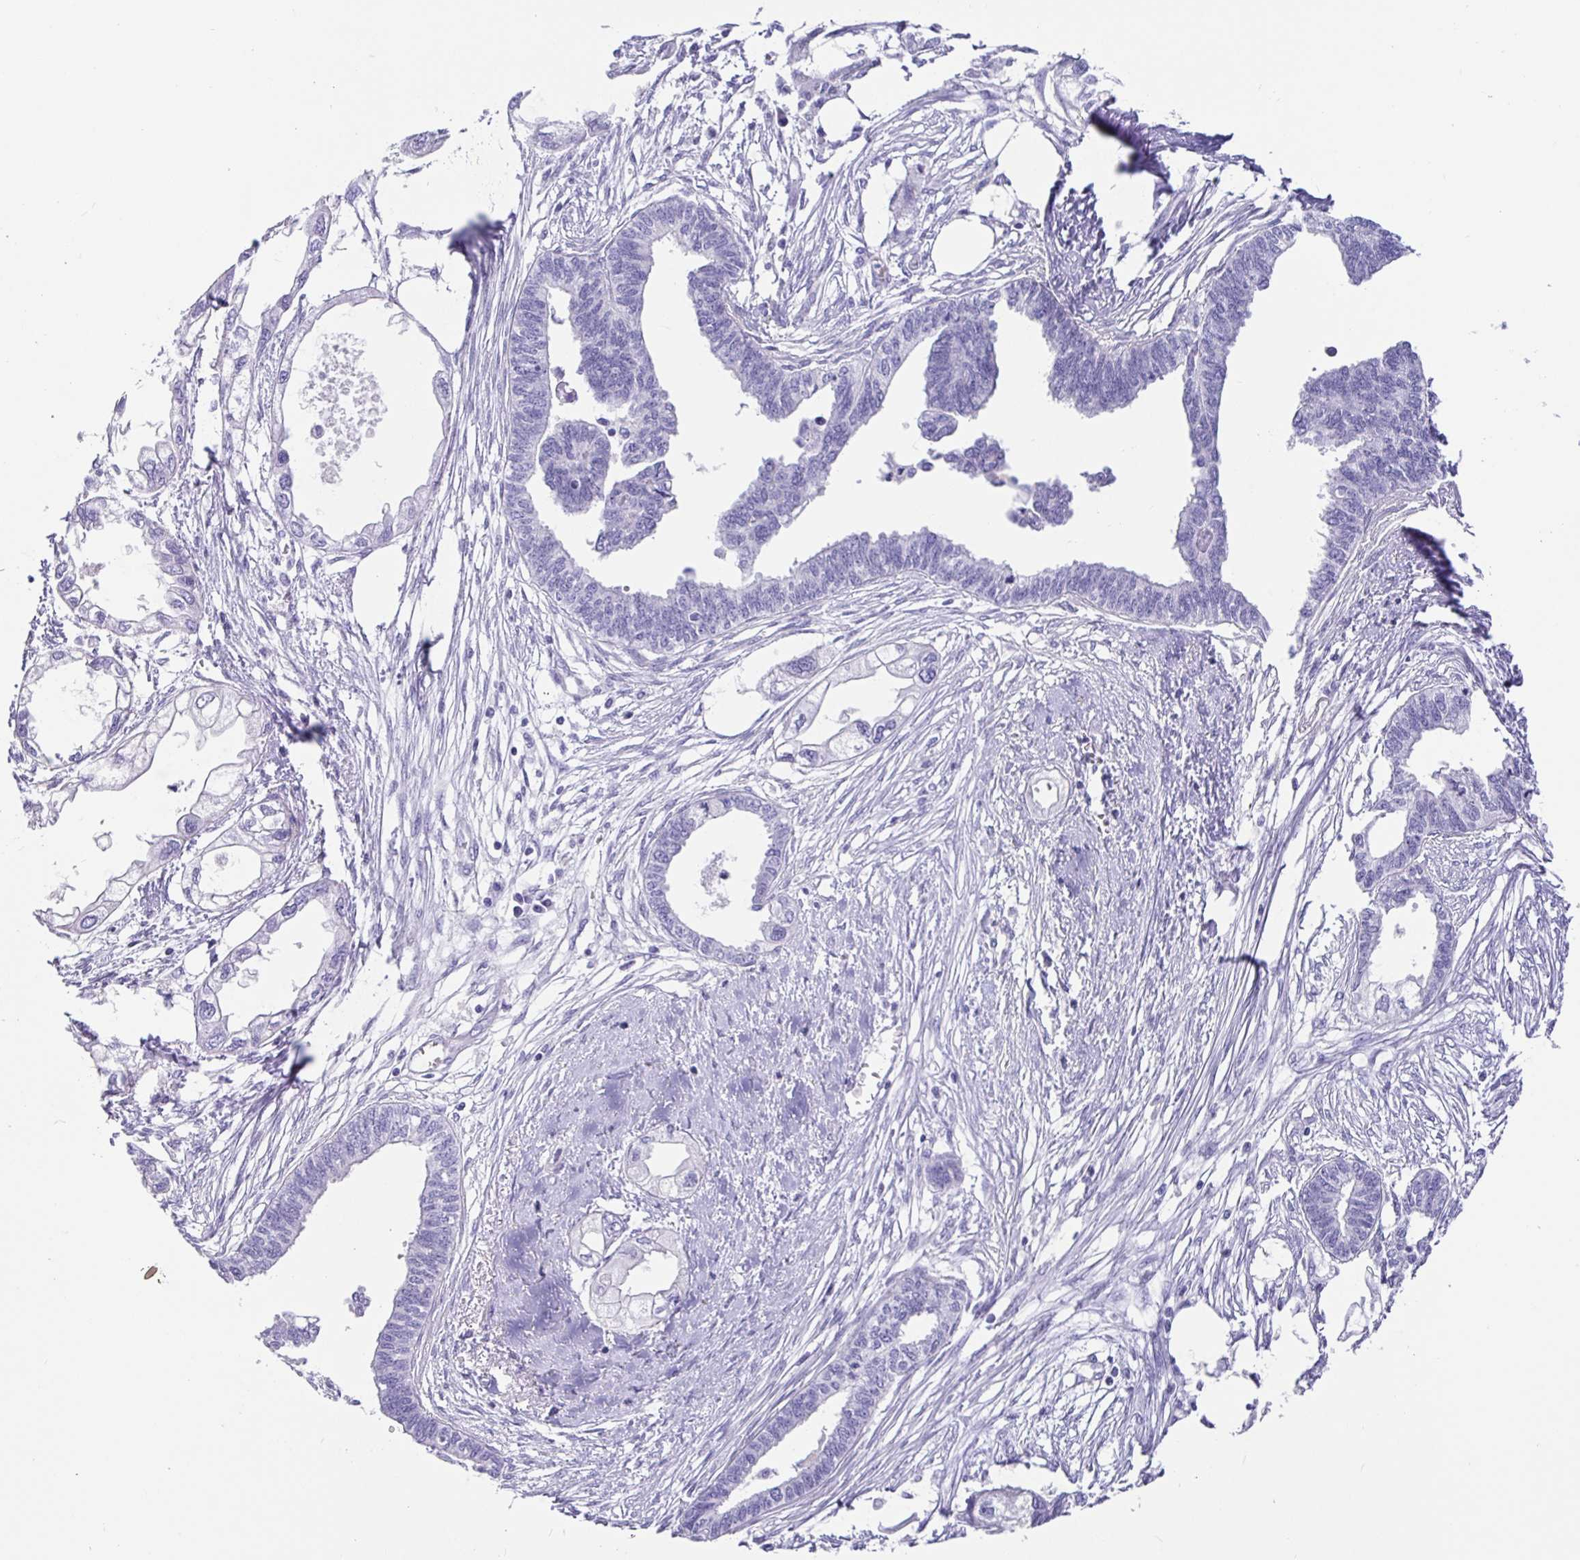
{"staining": {"intensity": "negative", "quantity": "none", "location": "none"}, "tissue": "endometrial cancer", "cell_type": "Tumor cells", "image_type": "cancer", "snomed": [{"axis": "morphology", "description": "Adenocarcinoma, NOS"}, {"axis": "morphology", "description": "Adenocarcinoma, metastatic, NOS"}, {"axis": "topography", "description": "Adipose tissue"}, {"axis": "topography", "description": "Endometrium"}], "caption": "There is no significant positivity in tumor cells of endometrial adenocarcinoma.", "gene": "PRAMEF19", "patient": {"sex": "female", "age": 67}}